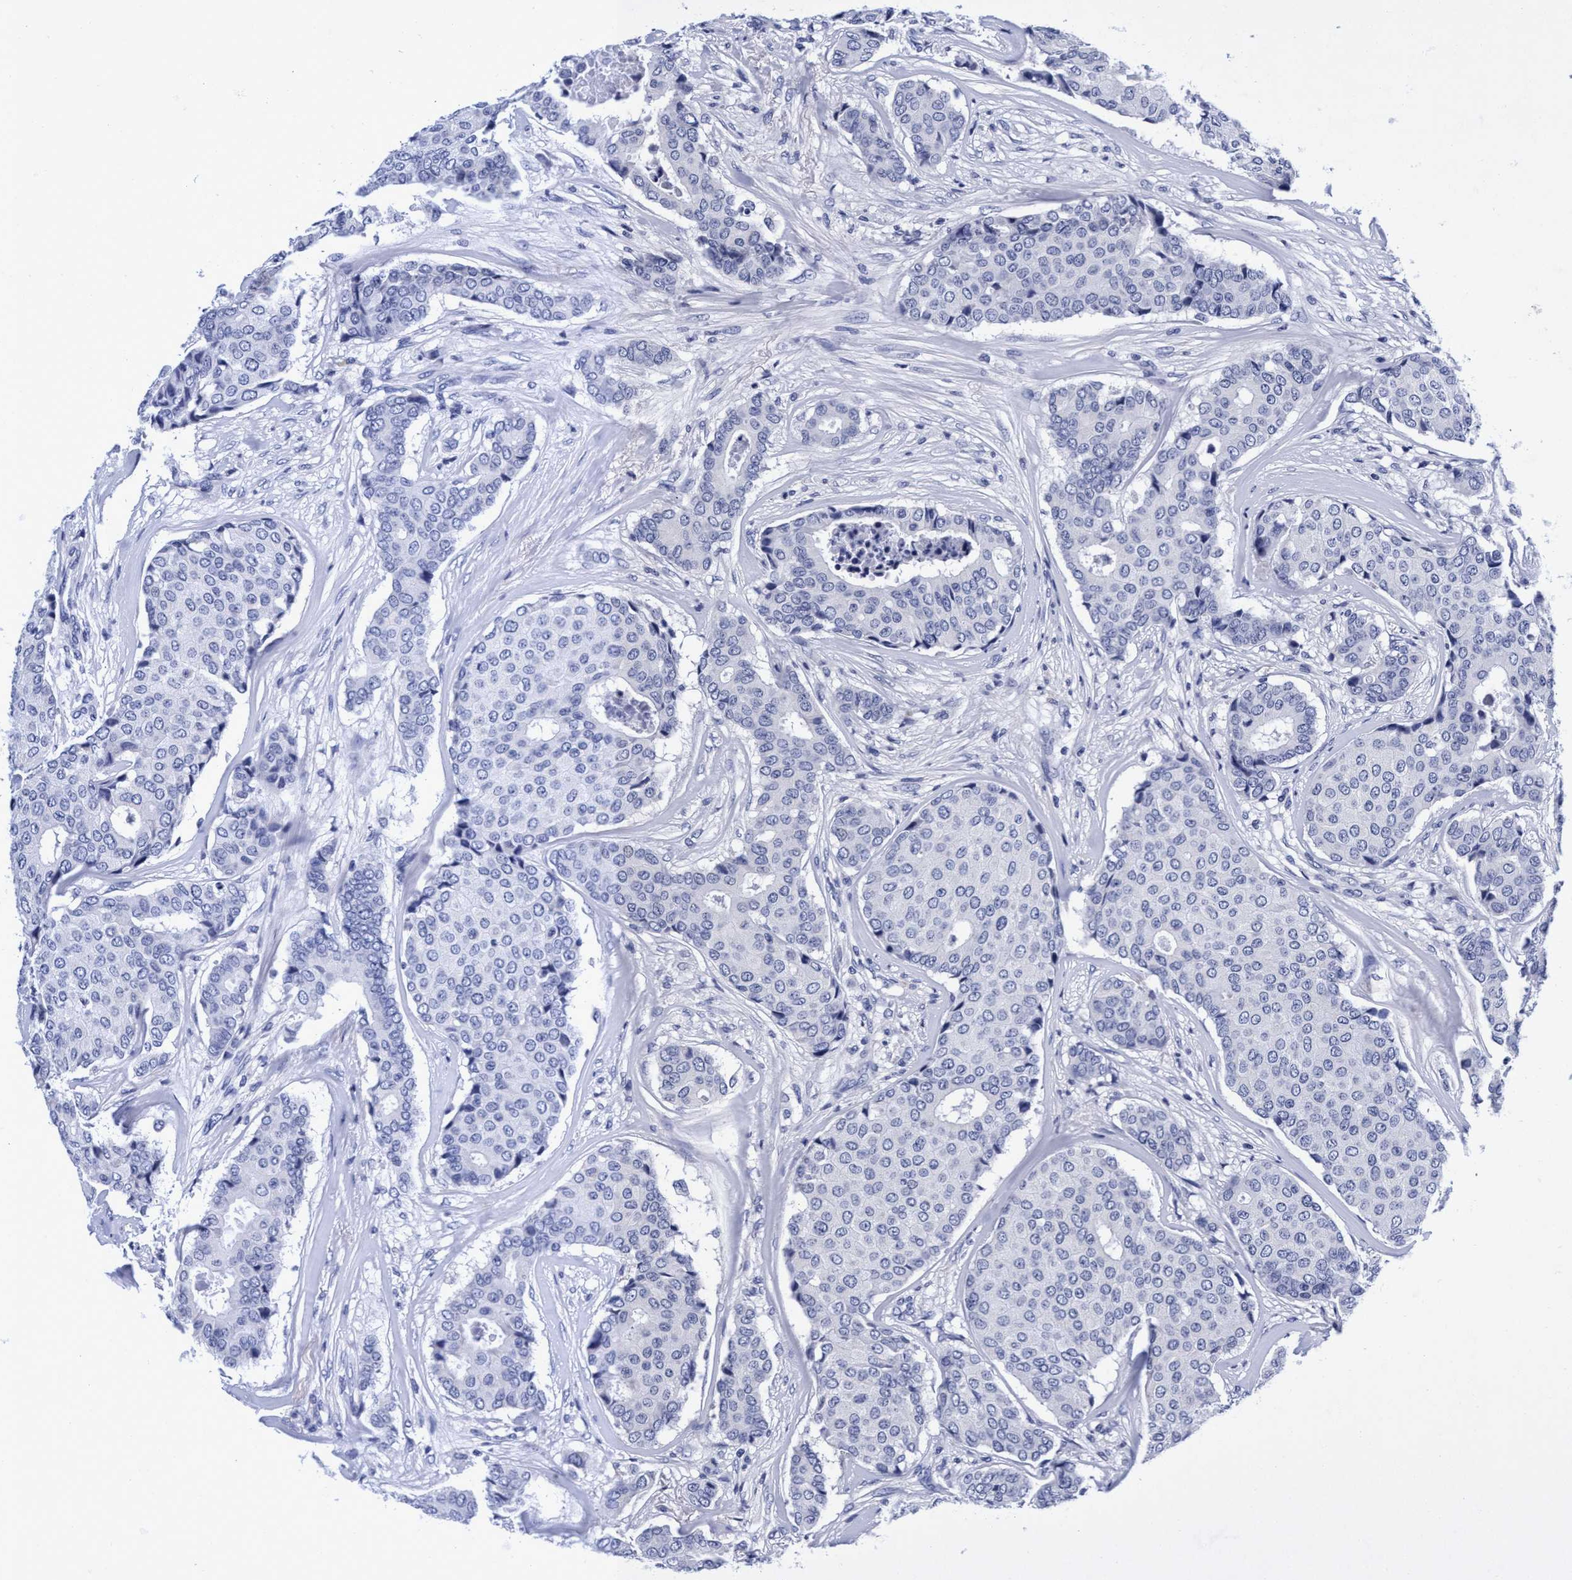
{"staining": {"intensity": "negative", "quantity": "none", "location": "none"}, "tissue": "breast cancer", "cell_type": "Tumor cells", "image_type": "cancer", "snomed": [{"axis": "morphology", "description": "Duct carcinoma"}, {"axis": "topography", "description": "Breast"}], "caption": "The IHC photomicrograph has no significant positivity in tumor cells of breast cancer tissue.", "gene": "PLPPR1", "patient": {"sex": "female", "age": 75}}